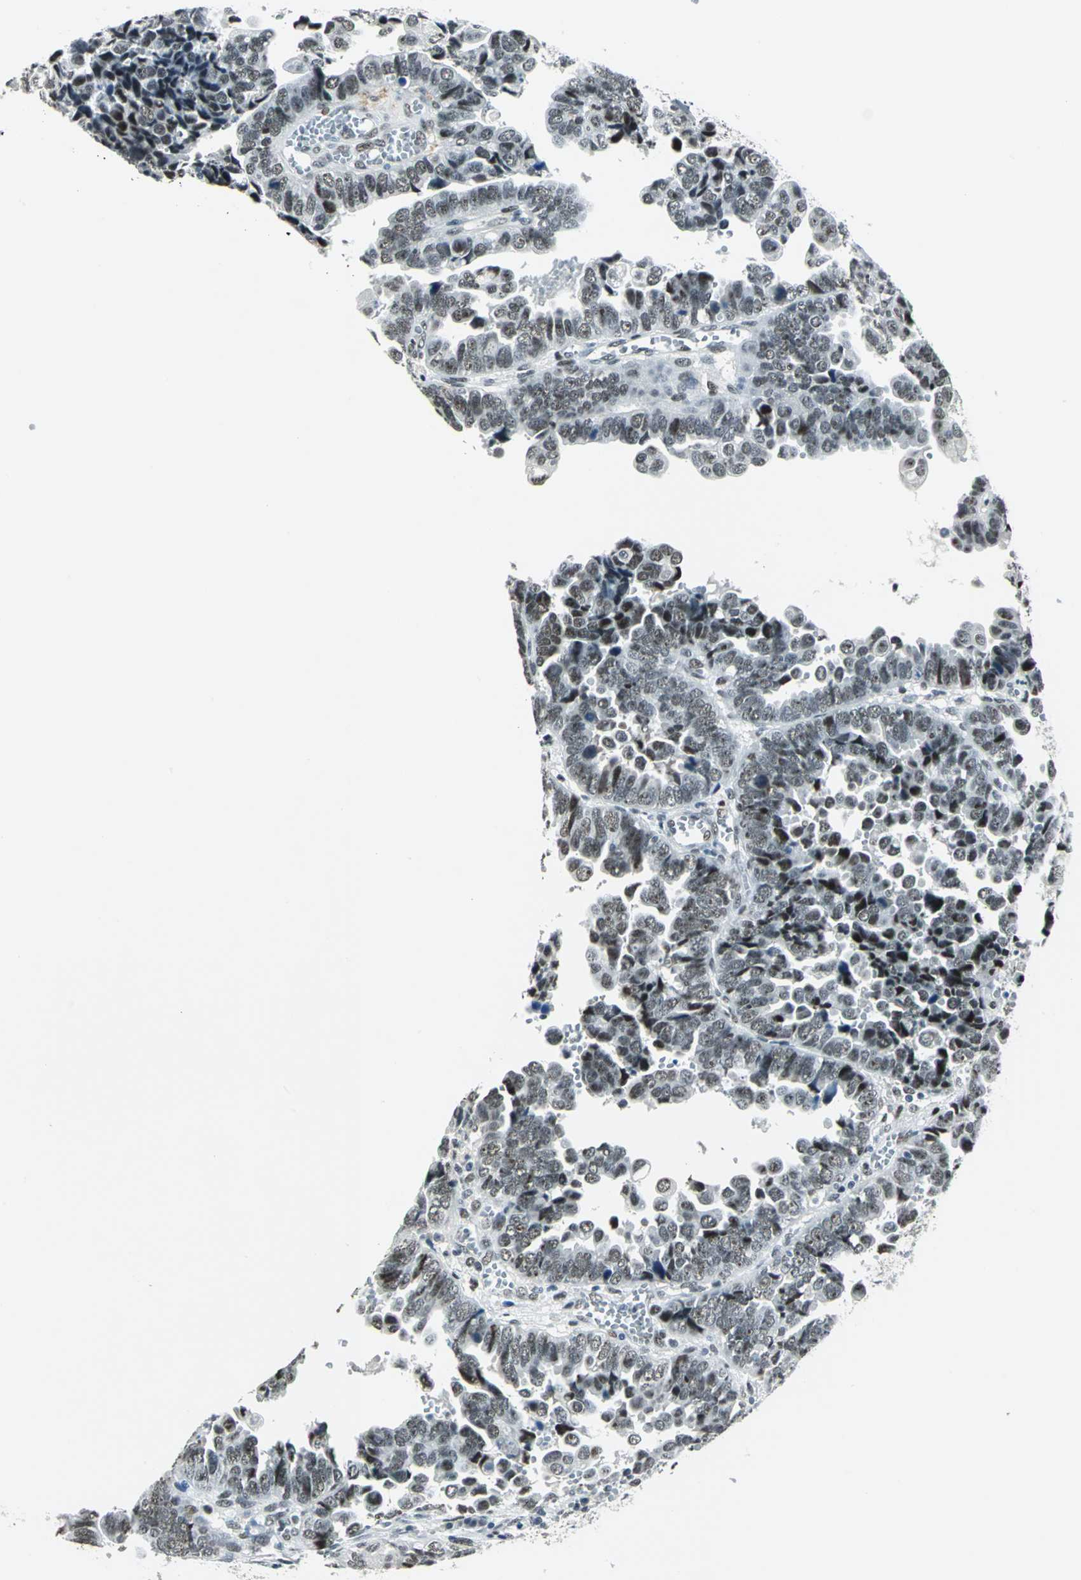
{"staining": {"intensity": "moderate", "quantity": ">75%", "location": "nuclear"}, "tissue": "endometrial cancer", "cell_type": "Tumor cells", "image_type": "cancer", "snomed": [{"axis": "morphology", "description": "Adenocarcinoma, NOS"}, {"axis": "topography", "description": "Endometrium"}], "caption": "Immunohistochemistry (IHC) (DAB) staining of endometrial cancer (adenocarcinoma) shows moderate nuclear protein positivity in approximately >75% of tumor cells. (IHC, brightfield microscopy, high magnification).", "gene": "KAT6B", "patient": {"sex": "female", "age": 75}}